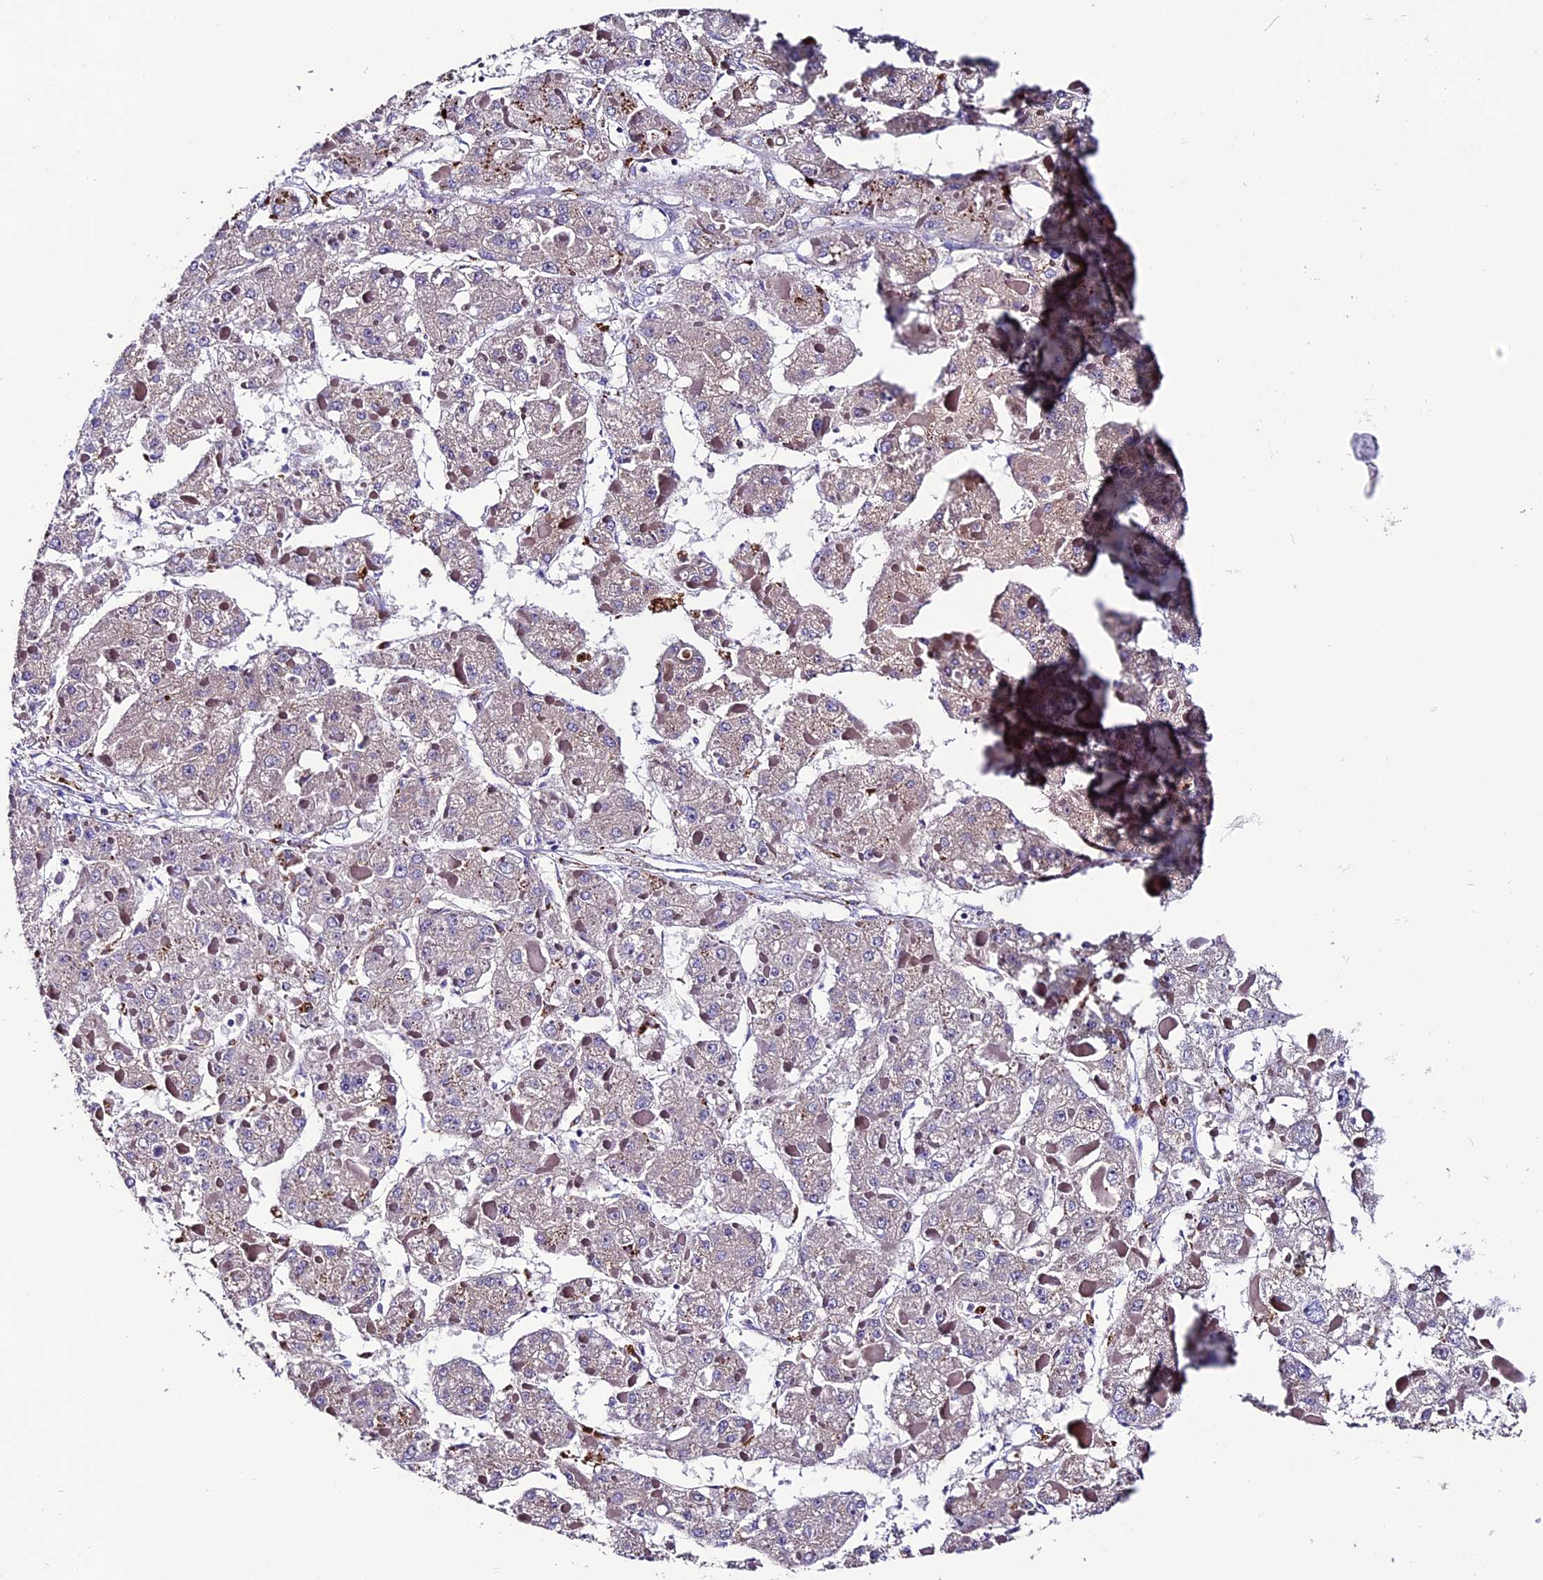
{"staining": {"intensity": "weak", "quantity": "<25%", "location": "cytoplasmic/membranous"}, "tissue": "liver cancer", "cell_type": "Tumor cells", "image_type": "cancer", "snomed": [{"axis": "morphology", "description": "Carcinoma, Hepatocellular, NOS"}, {"axis": "topography", "description": "Liver"}], "caption": "Immunohistochemistry of liver cancer exhibits no staining in tumor cells.", "gene": "CLN5", "patient": {"sex": "female", "age": 73}}